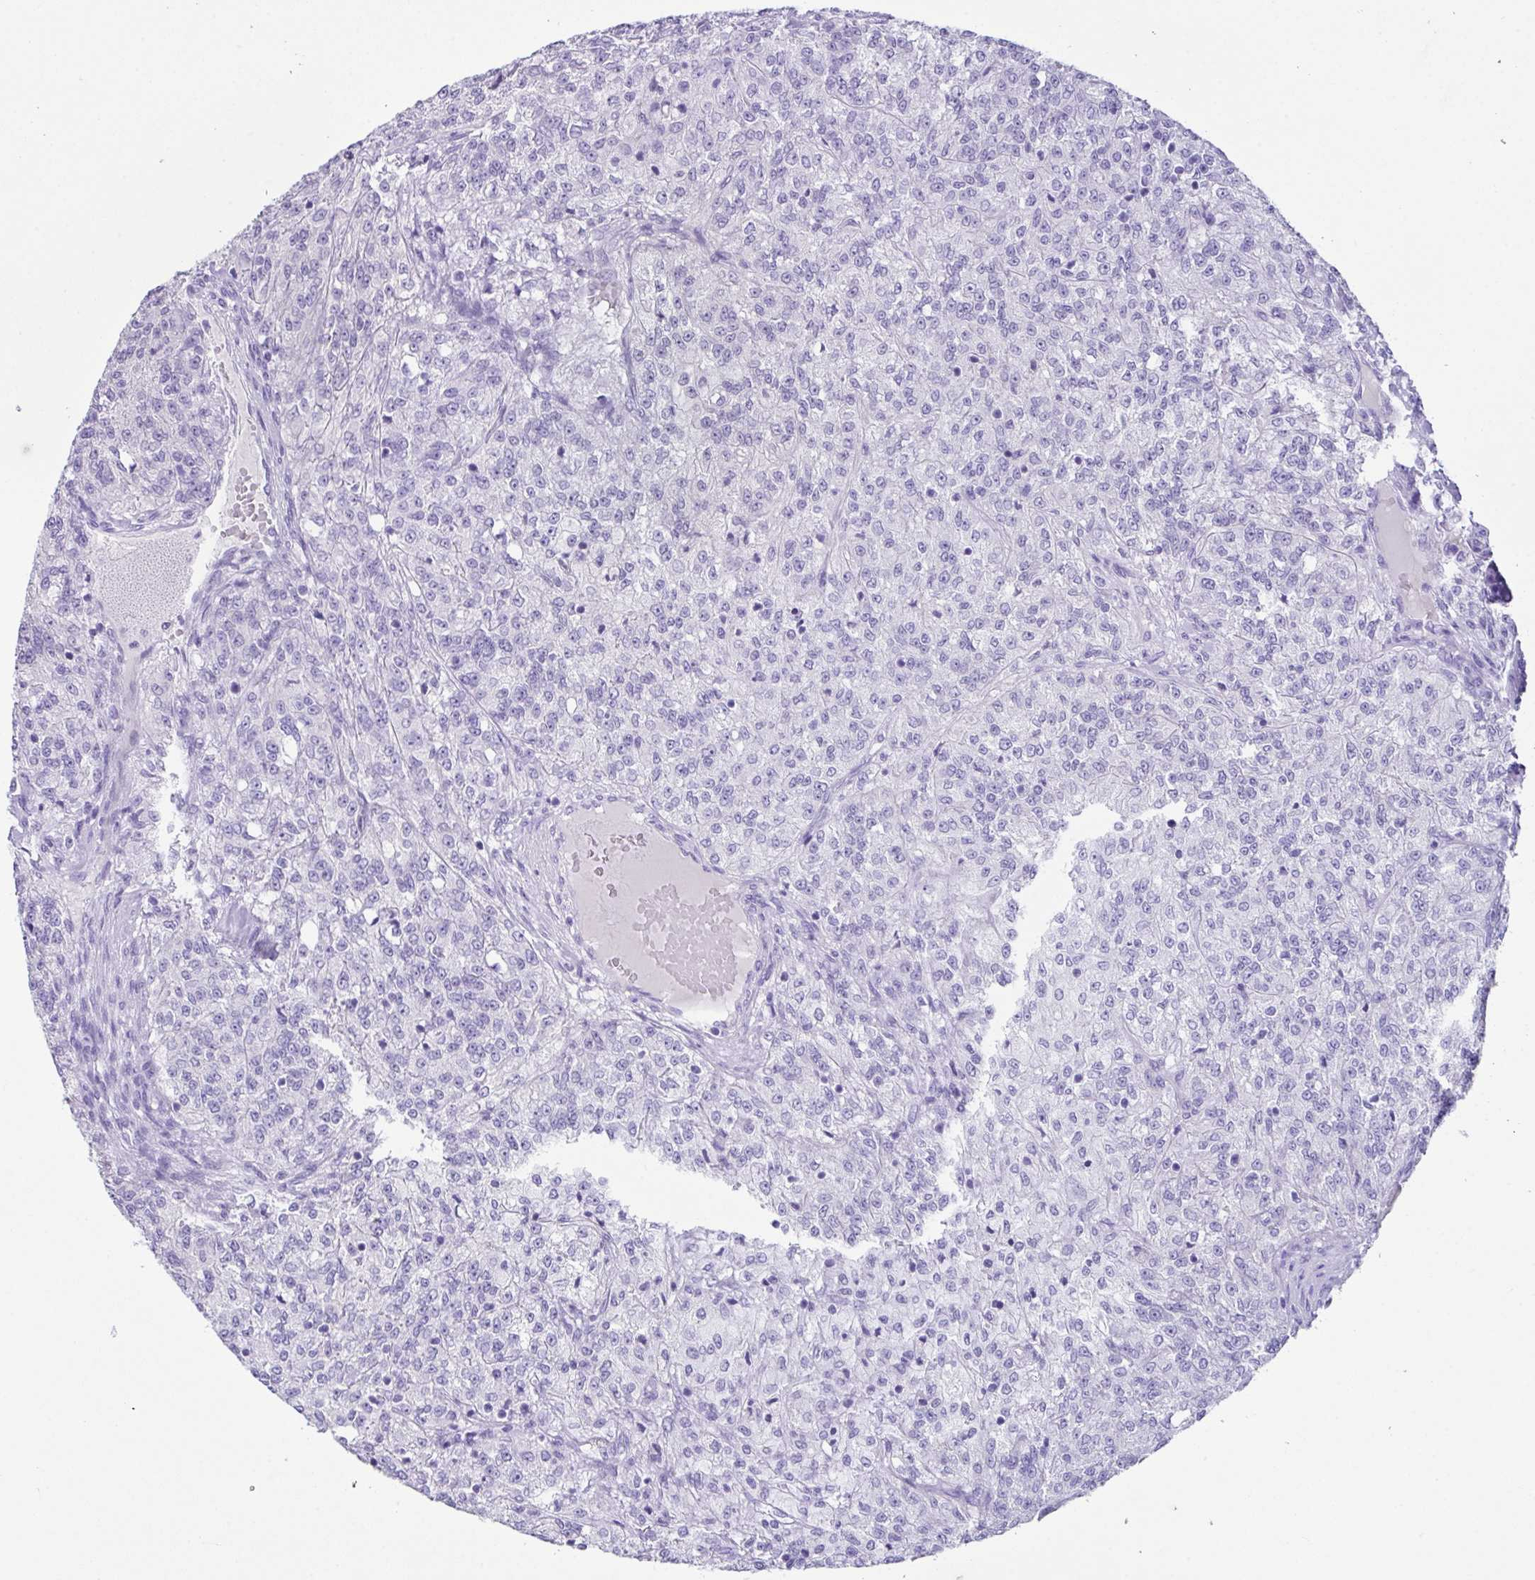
{"staining": {"intensity": "negative", "quantity": "none", "location": "none"}, "tissue": "renal cancer", "cell_type": "Tumor cells", "image_type": "cancer", "snomed": [{"axis": "morphology", "description": "Adenocarcinoma, NOS"}, {"axis": "topography", "description": "Kidney"}], "caption": "Immunohistochemical staining of human renal adenocarcinoma demonstrates no significant staining in tumor cells.", "gene": "LGALS4", "patient": {"sex": "female", "age": 63}}